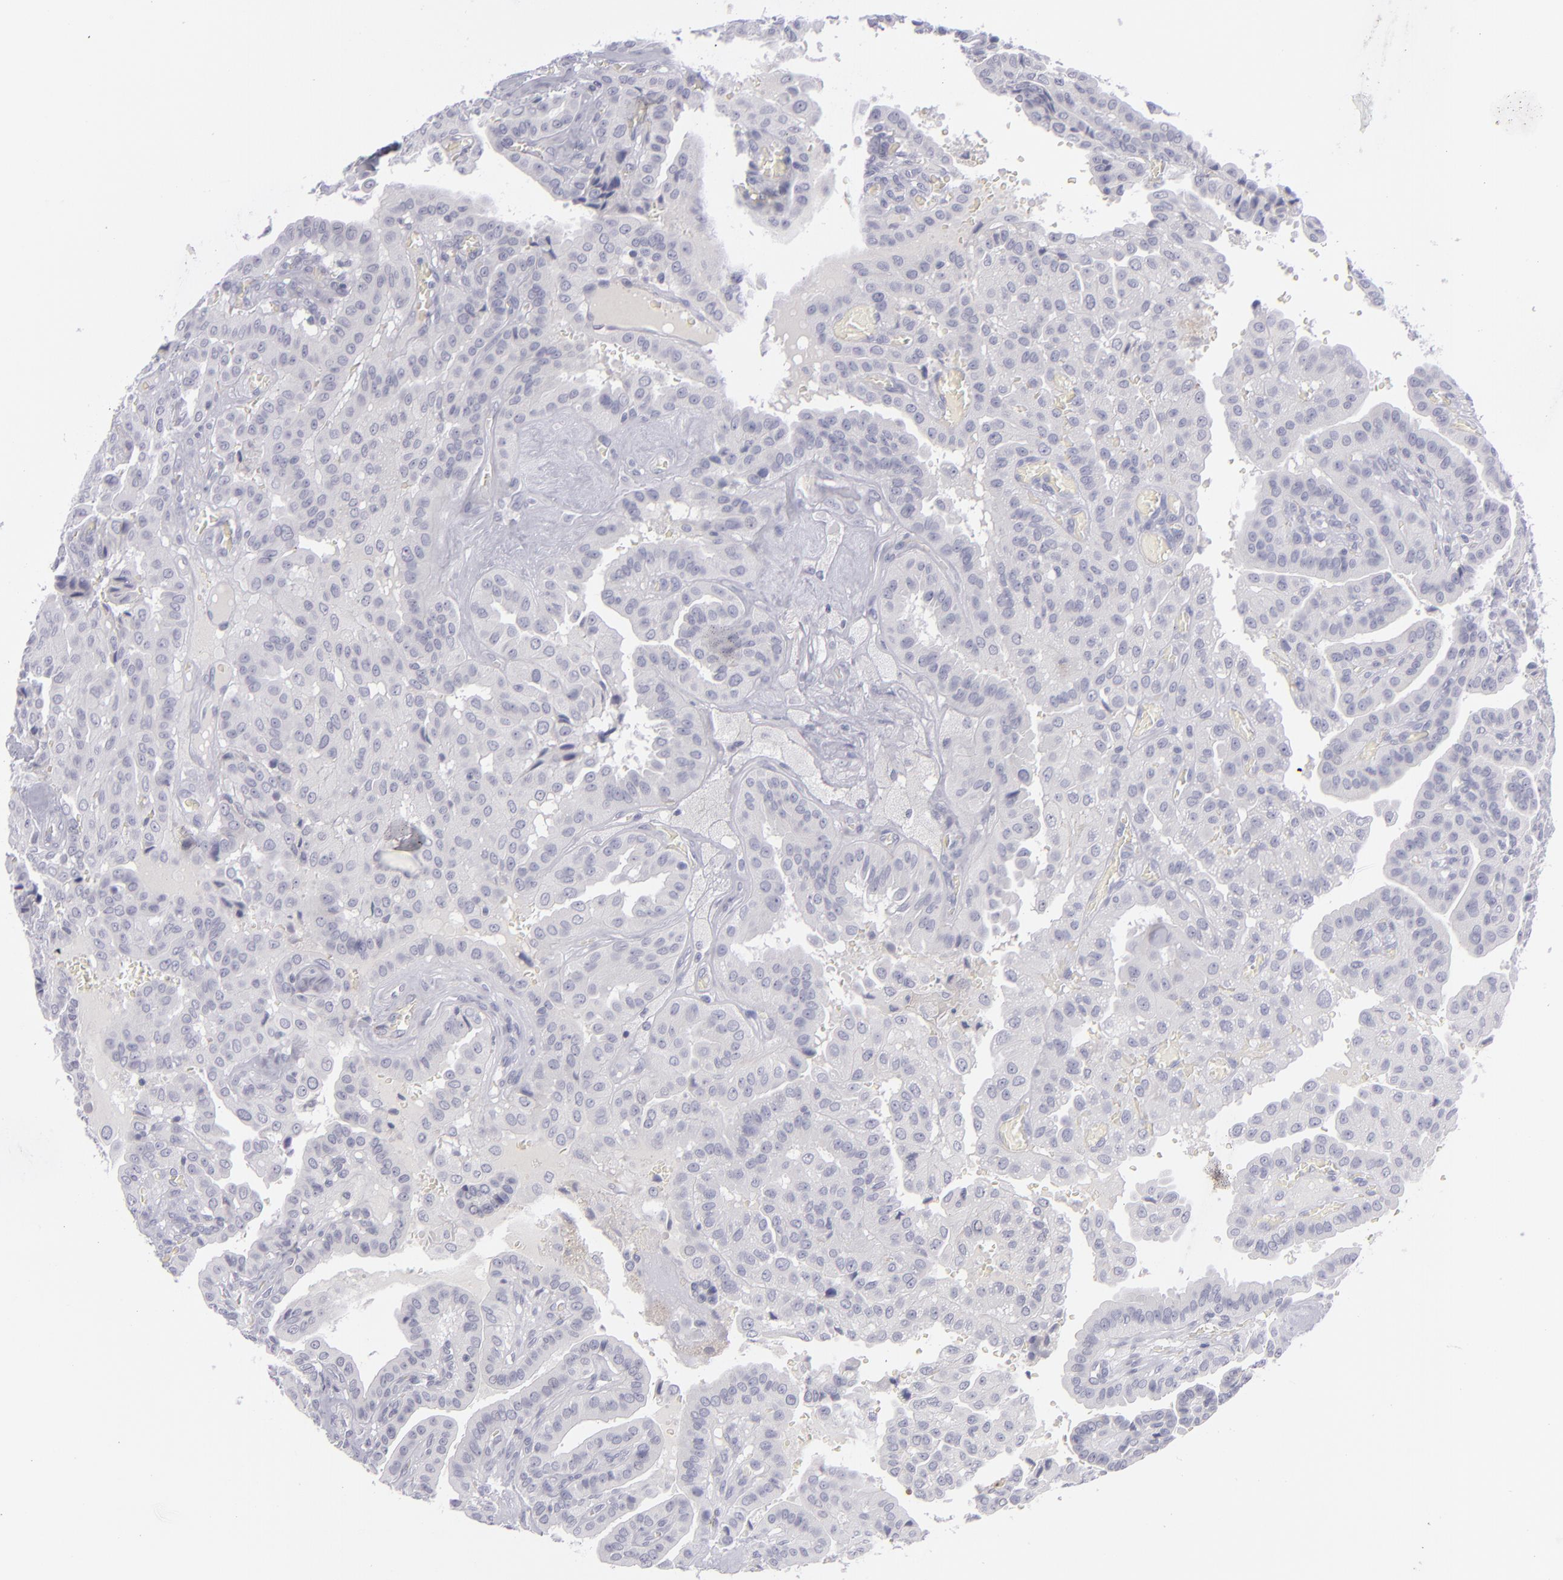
{"staining": {"intensity": "negative", "quantity": "none", "location": "none"}, "tissue": "thyroid cancer", "cell_type": "Tumor cells", "image_type": "cancer", "snomed": [{"axis": "morphology", "description": "Papillary adenocarcinoma, NOS"}, {"axis": "topography", "description": "Thyroid gland"}], "caption": "Papillary adenocarcinoma (thyroid) was stained to show a protein in brown. There is no significant staining in tumor cells. (DAB IHC, high magnification).", "gene": "ITGB4", "patient": {"sex": "male", "age": 87}}